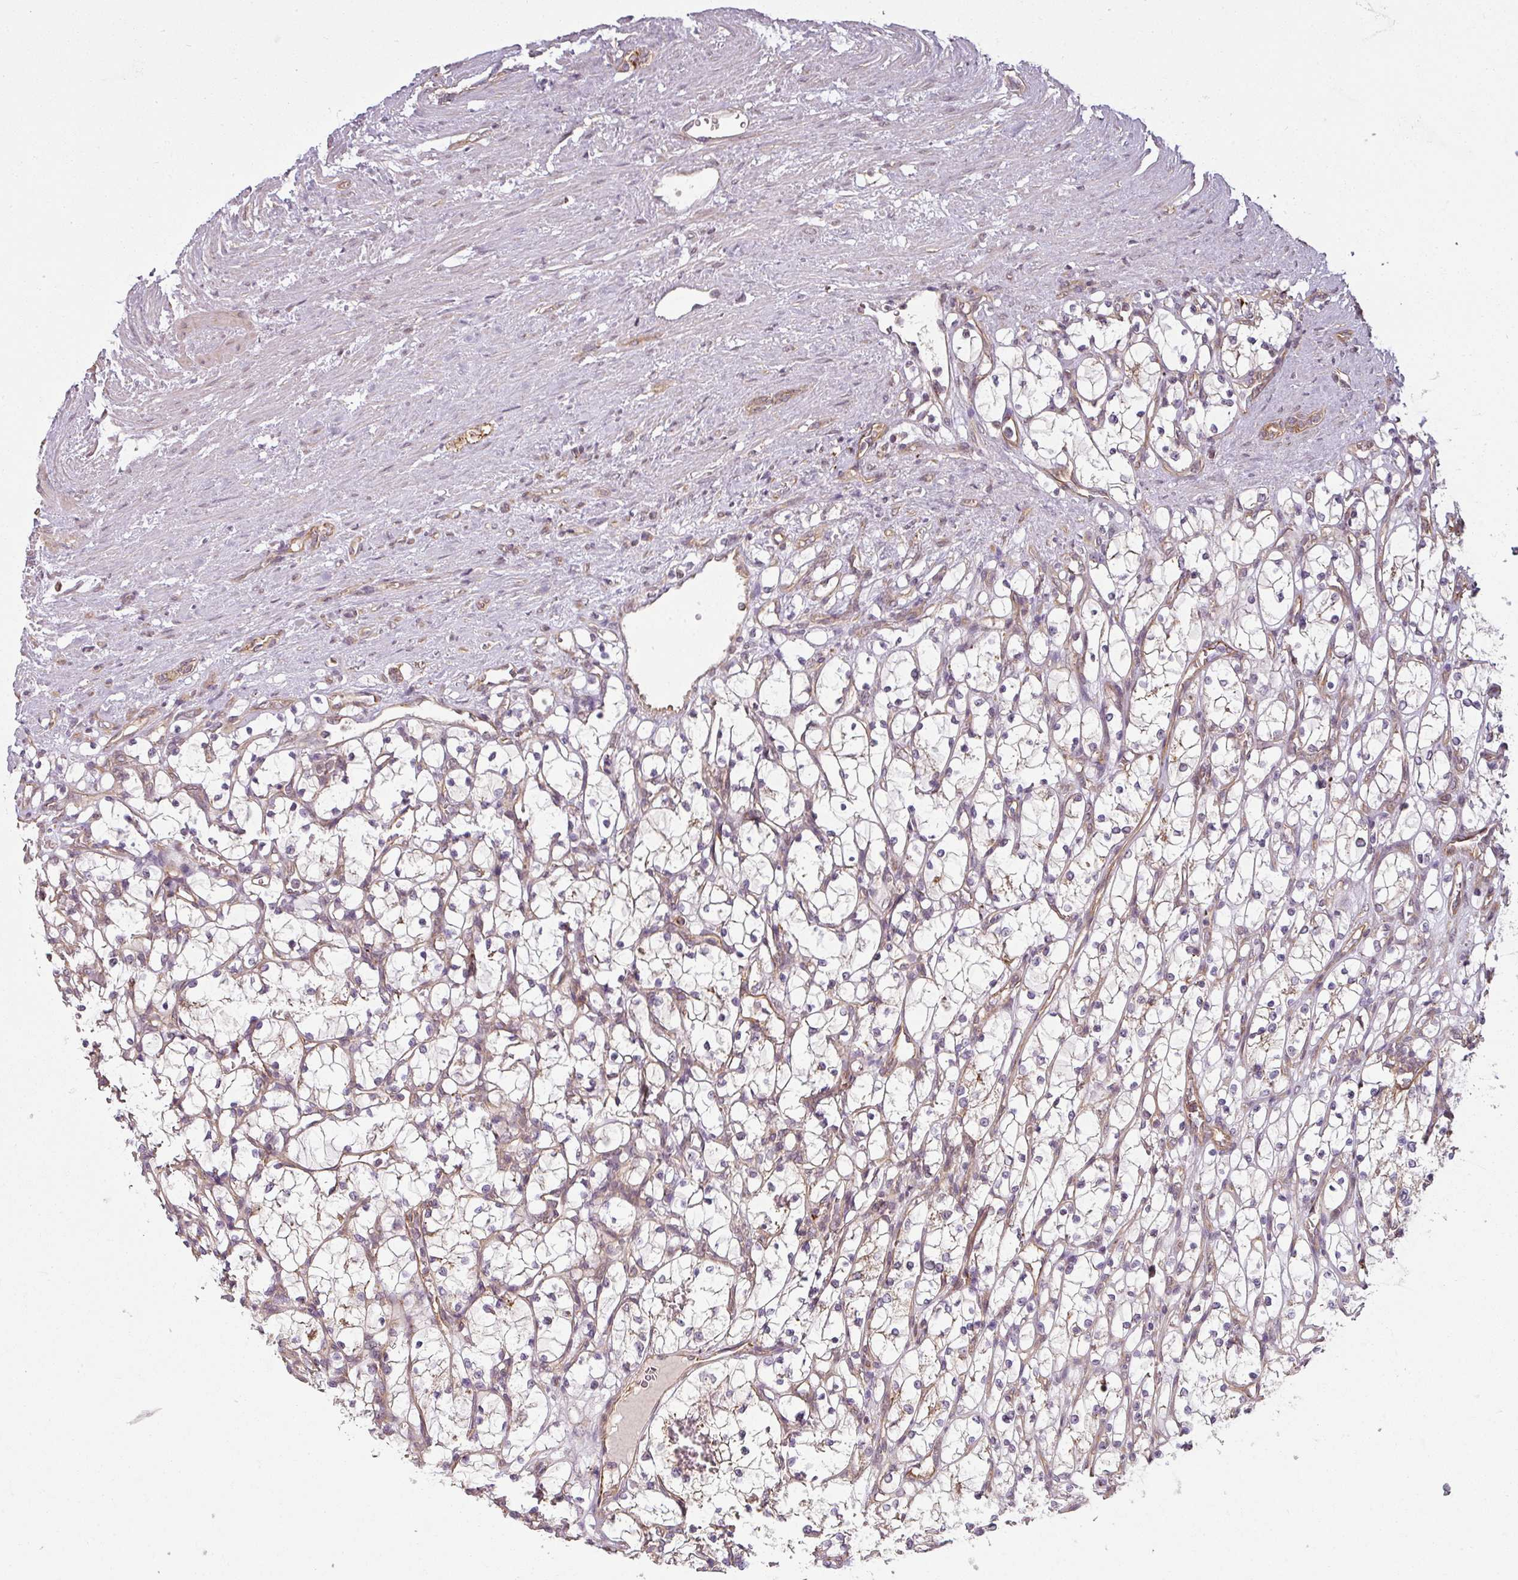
{"staining": {"intensity": "negative", "quantity": "none", "location": "none"}, "tissue": "renal cancer", "cell_type": "Tumor cells", "image_type": "cancer", "snomed": [{"axis": "morphology", "description": "Adenocarcinoma, NOS"}, {"axis": "topography", "description": "Kidney"}], "caption": "IHC image of adenocarcinoma (renal) stained for a protein (brown), which displays no positivity in tumor cells. (Brightfield microscopy of DAB IHC at high magnification).", "gene": "DIMT1", "patient": {"sex": "female", "age": 69}}